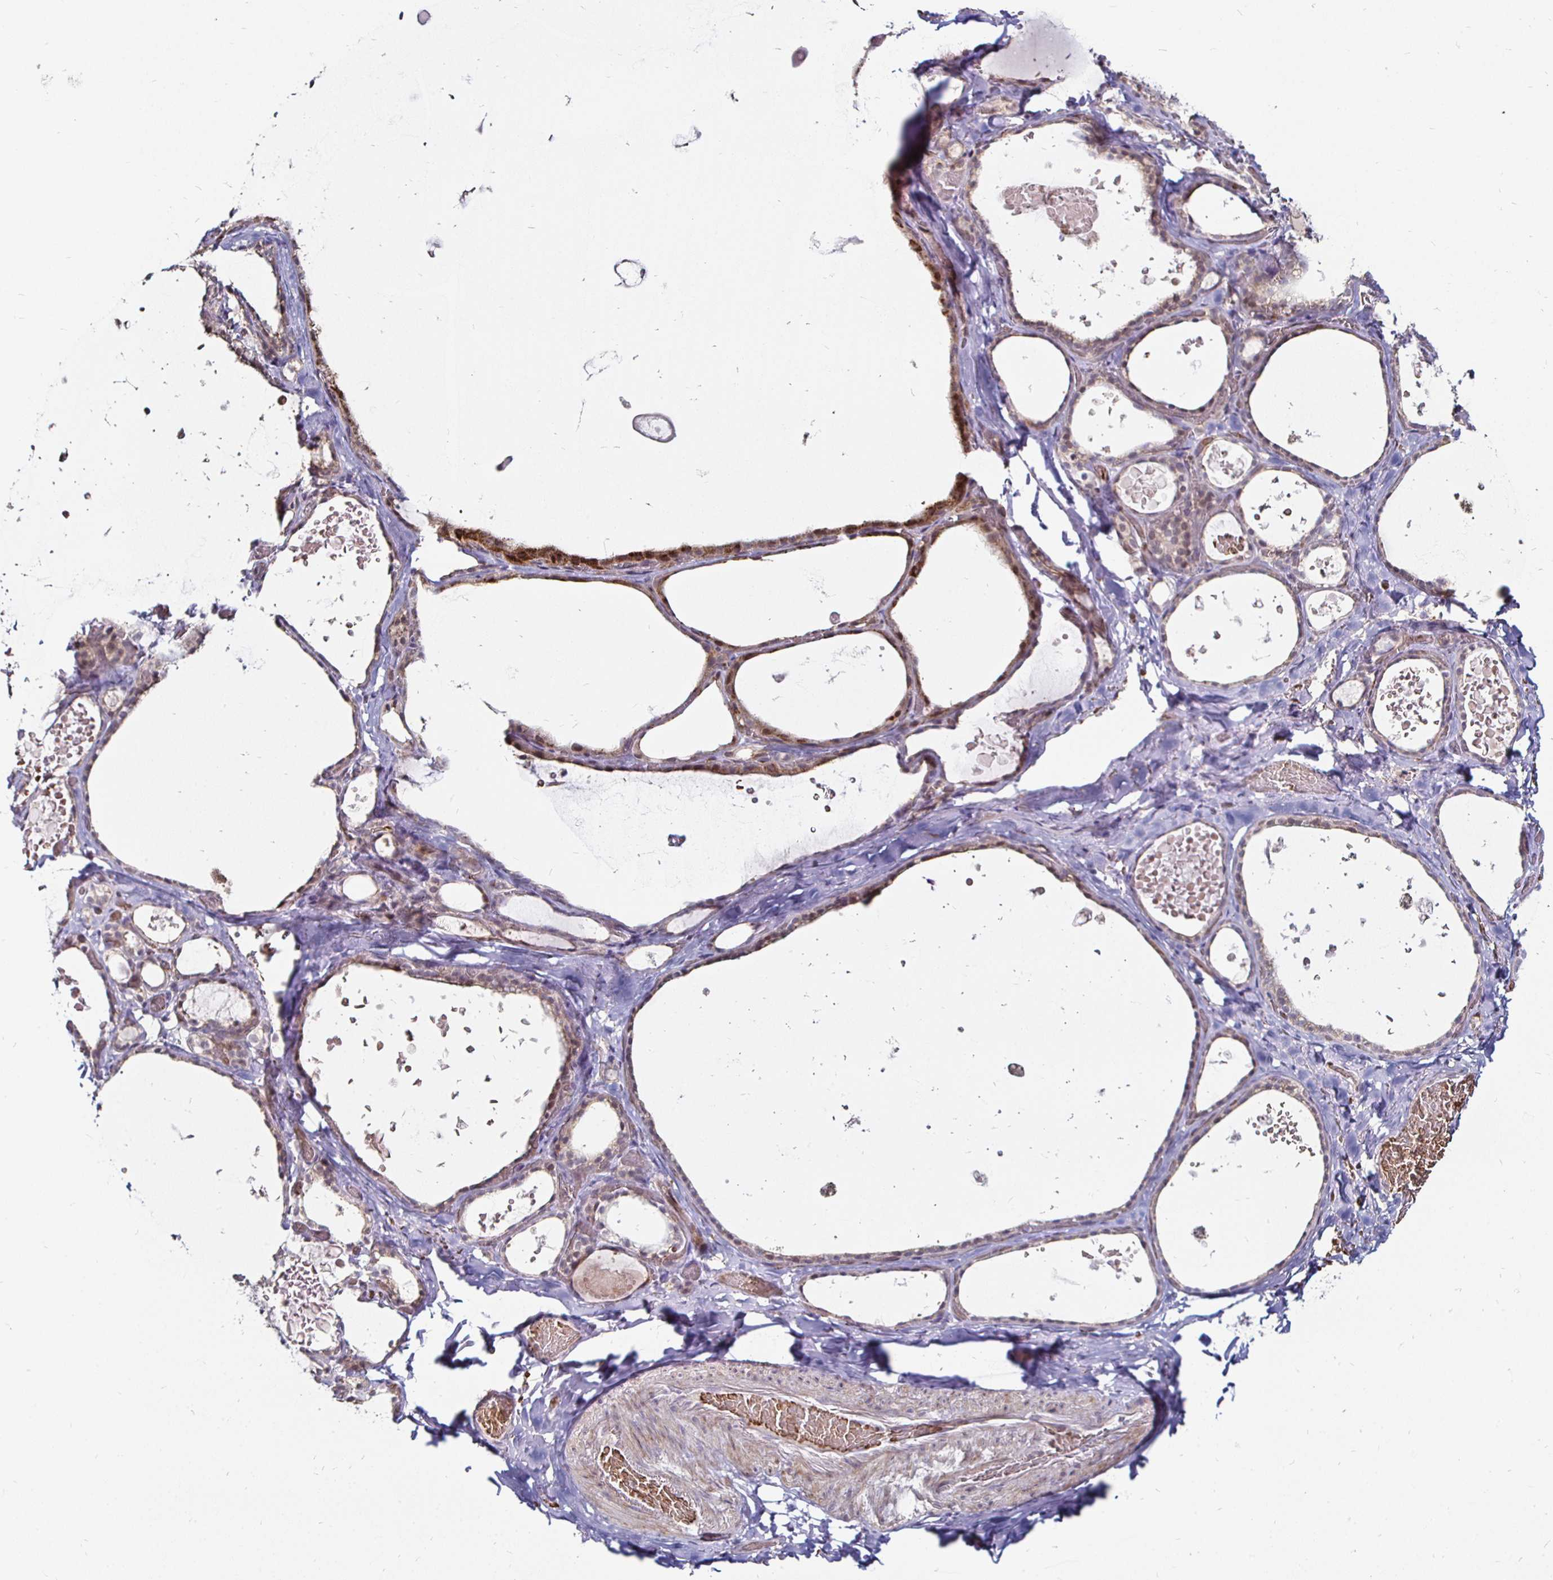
{"staining": {"intensity": "moderate", "quantity": "25%-75%", "location": "cytoplasmic/membranous"}, "tissue": "thyroid gland", "cell_type": "Glandular cells", "image_type": "normal", "snomed": [{"axis": "morphology", "description": "Normal tissue, NOS"}, {"axis": "topography", "description": "Thyroid gland"}], "caption": "Glandular cells exhibit medium levels of moderate cytoplasmic/membranous expression in about 25%-75% of cells in benign human thyroid gland. Ihc stains the protein in brown and the nuclei are stained blue.", "gene": "ATG3", "patient": {"sex": "female", "age": 56}}